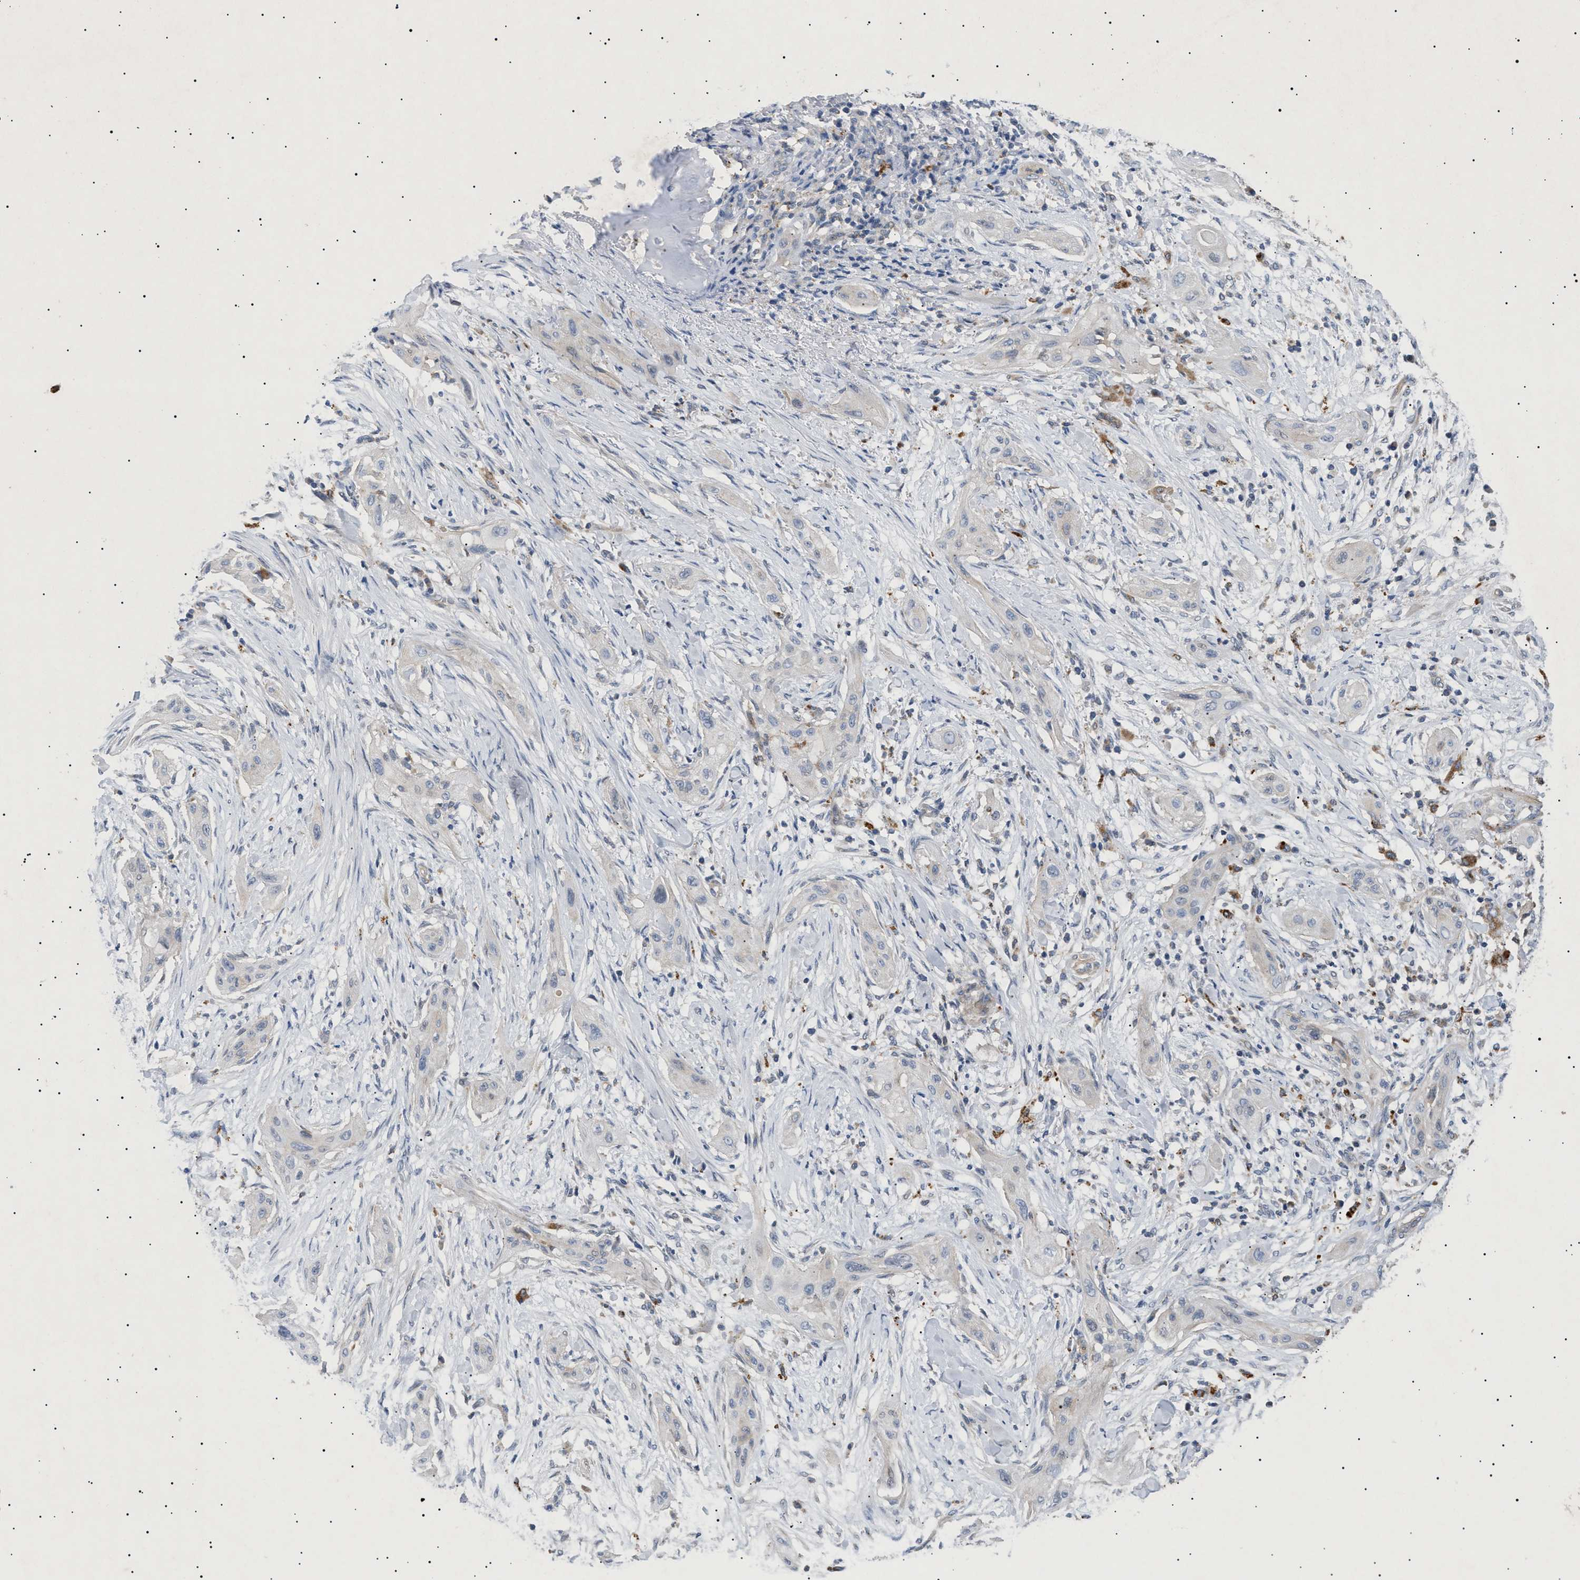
{"staining": {"intensity": "negative", "quantity": "none", "location": "none"}, "tissue": "lung cancer", "cell_type": "Tumor cells", "image_type": "cancer", "snomed": [{"axis": "morphology", "description": "Squamous cell carcinoma, NOS"}, {"axis": "topography", "description": "Lung"}], "caption": "Tumor cells are negative for brown protein staining in lung cancer (squamous cell carcinoma).", "gene": "SIRT5", "patient": {"sex": "female", "age": 47}}